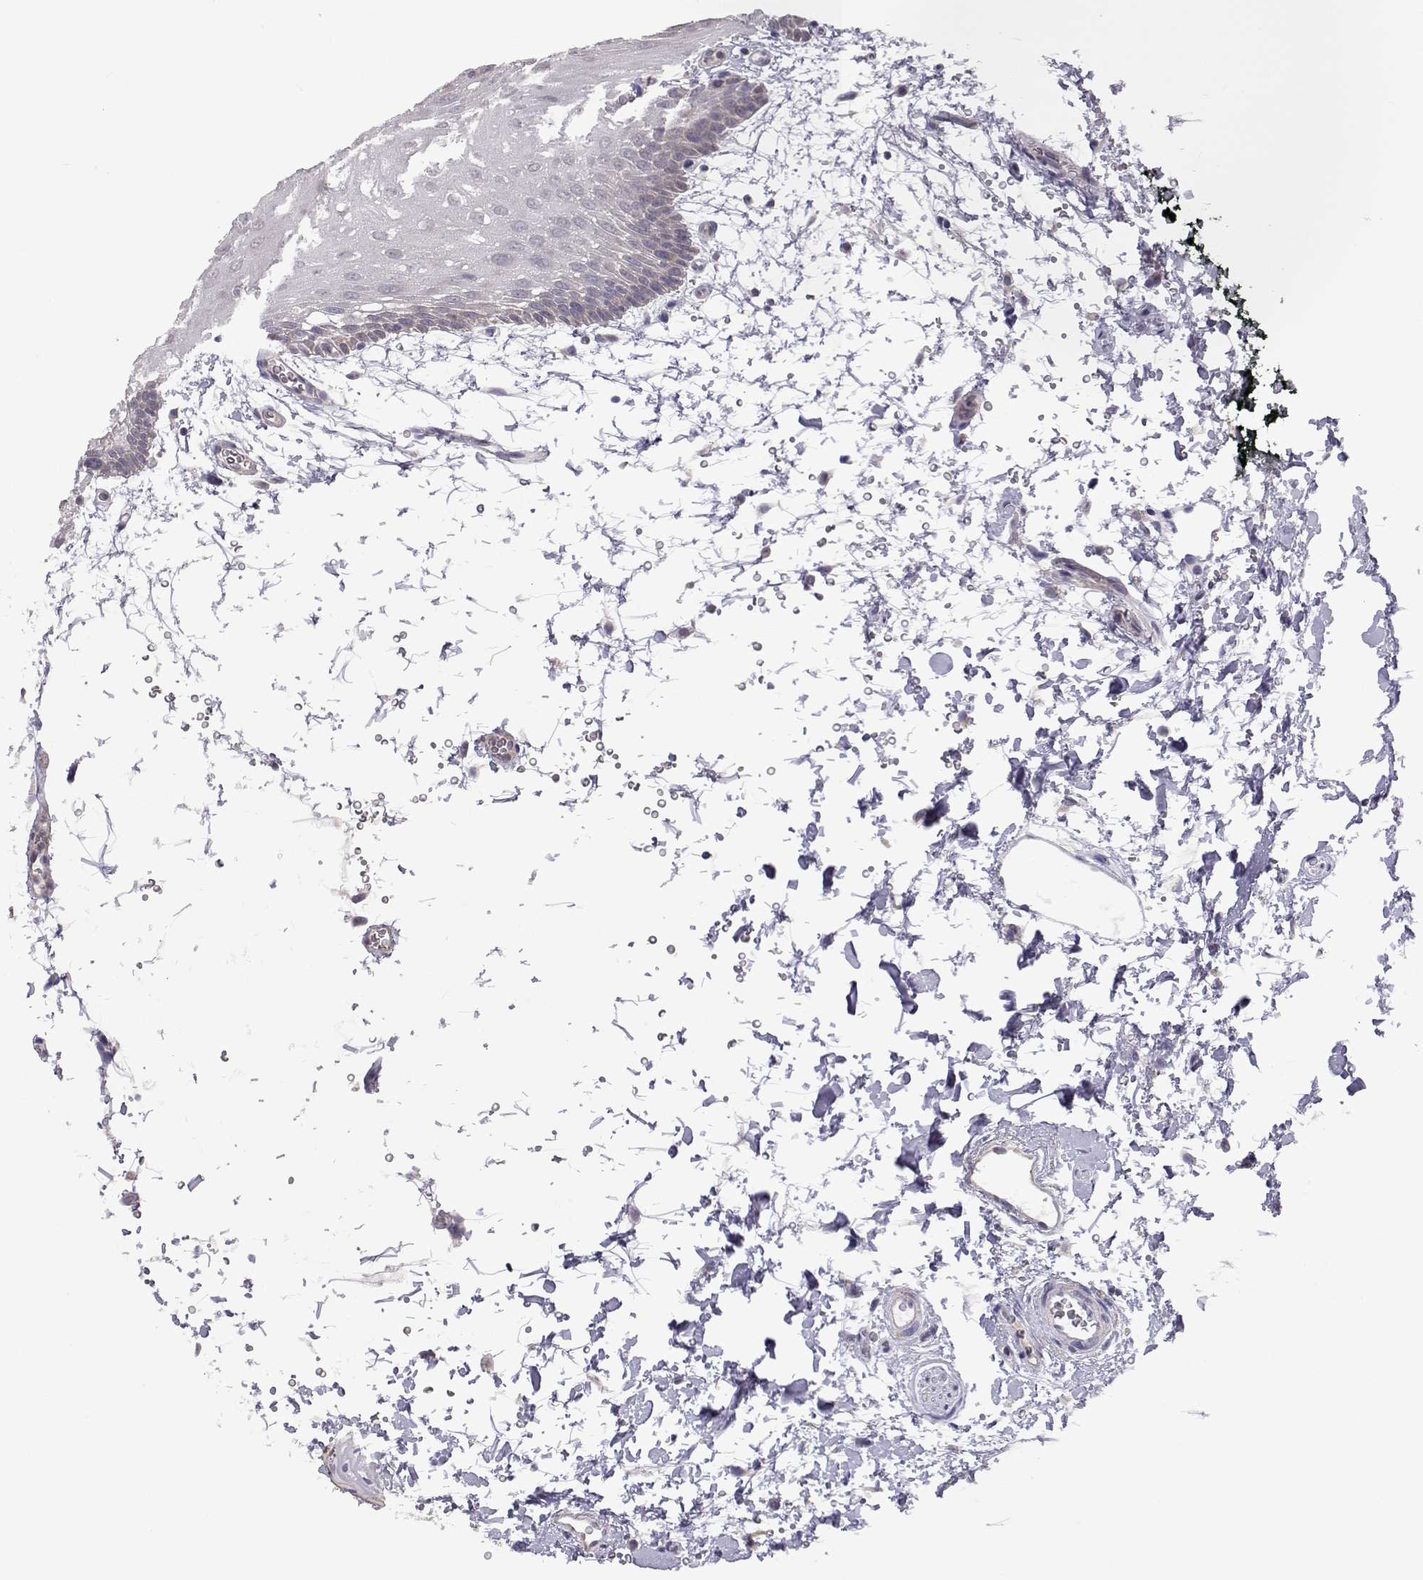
{"staining": {"intensity": "negative", "quantity": "none", "location": "none"}, "tissue": "oral mucosa", "cell_type": "Squamous epithelial cells", "image_type": "normal", "snomed": [{"axis": "morphology", "description": "Normal tissue, NOS"}, {"axis": "topography", "description": "Oral tissue"}, {"axis": "topography", "description": "Head-Neck"}], "caption": "Immunohistochemistry image of benign oral mucosa stained for a protein (brown), which displays no expression in squamous epithelial cells.", "gene": "NCAM2", "patient": {"sex": "male", "age": 65}}